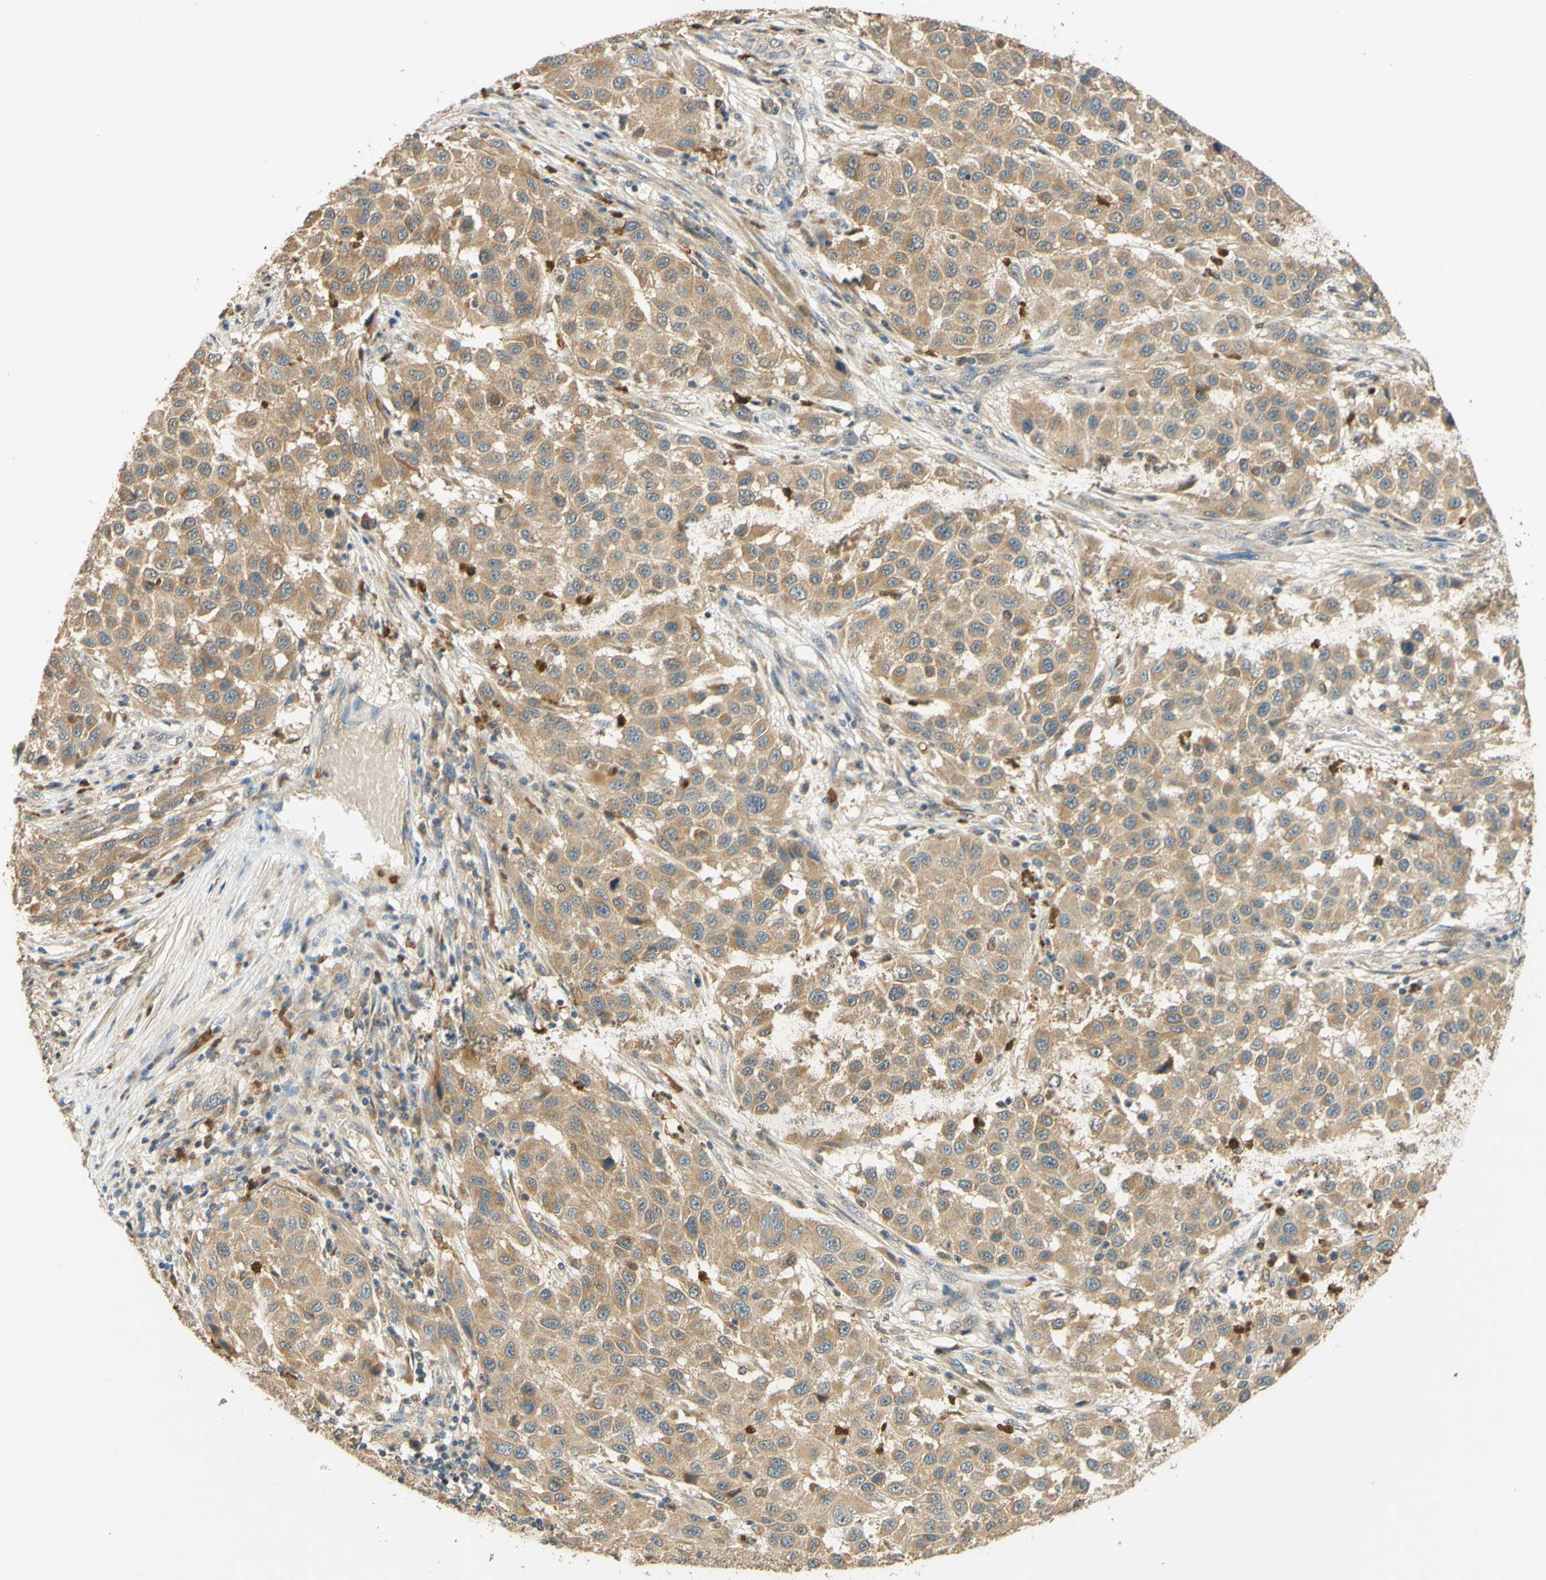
{"staining": {"intensity": "moderate", "quantity": ">75%", "location": "cytoplasmic/membranous"}, "tissue": "melanoma", "cell_type": "Tumor cells", "image_type": "cancer", "snomed": [{"axis": "morphology", "description": "Malignant melanoma, Metastatic site"}, {"axis": "topography", "description": "Lymph node"}], "caption": "Protein expression by immunohistochemistry reveals moderate cytoplasmic/membranous expression in approximately >75% of tumor cells in melanoma. (brown staining indicates protein expression, while blue staining denotes nuclei).", "gene": "ENTREP2", "patient": {"sex": "male", "age": 61}}